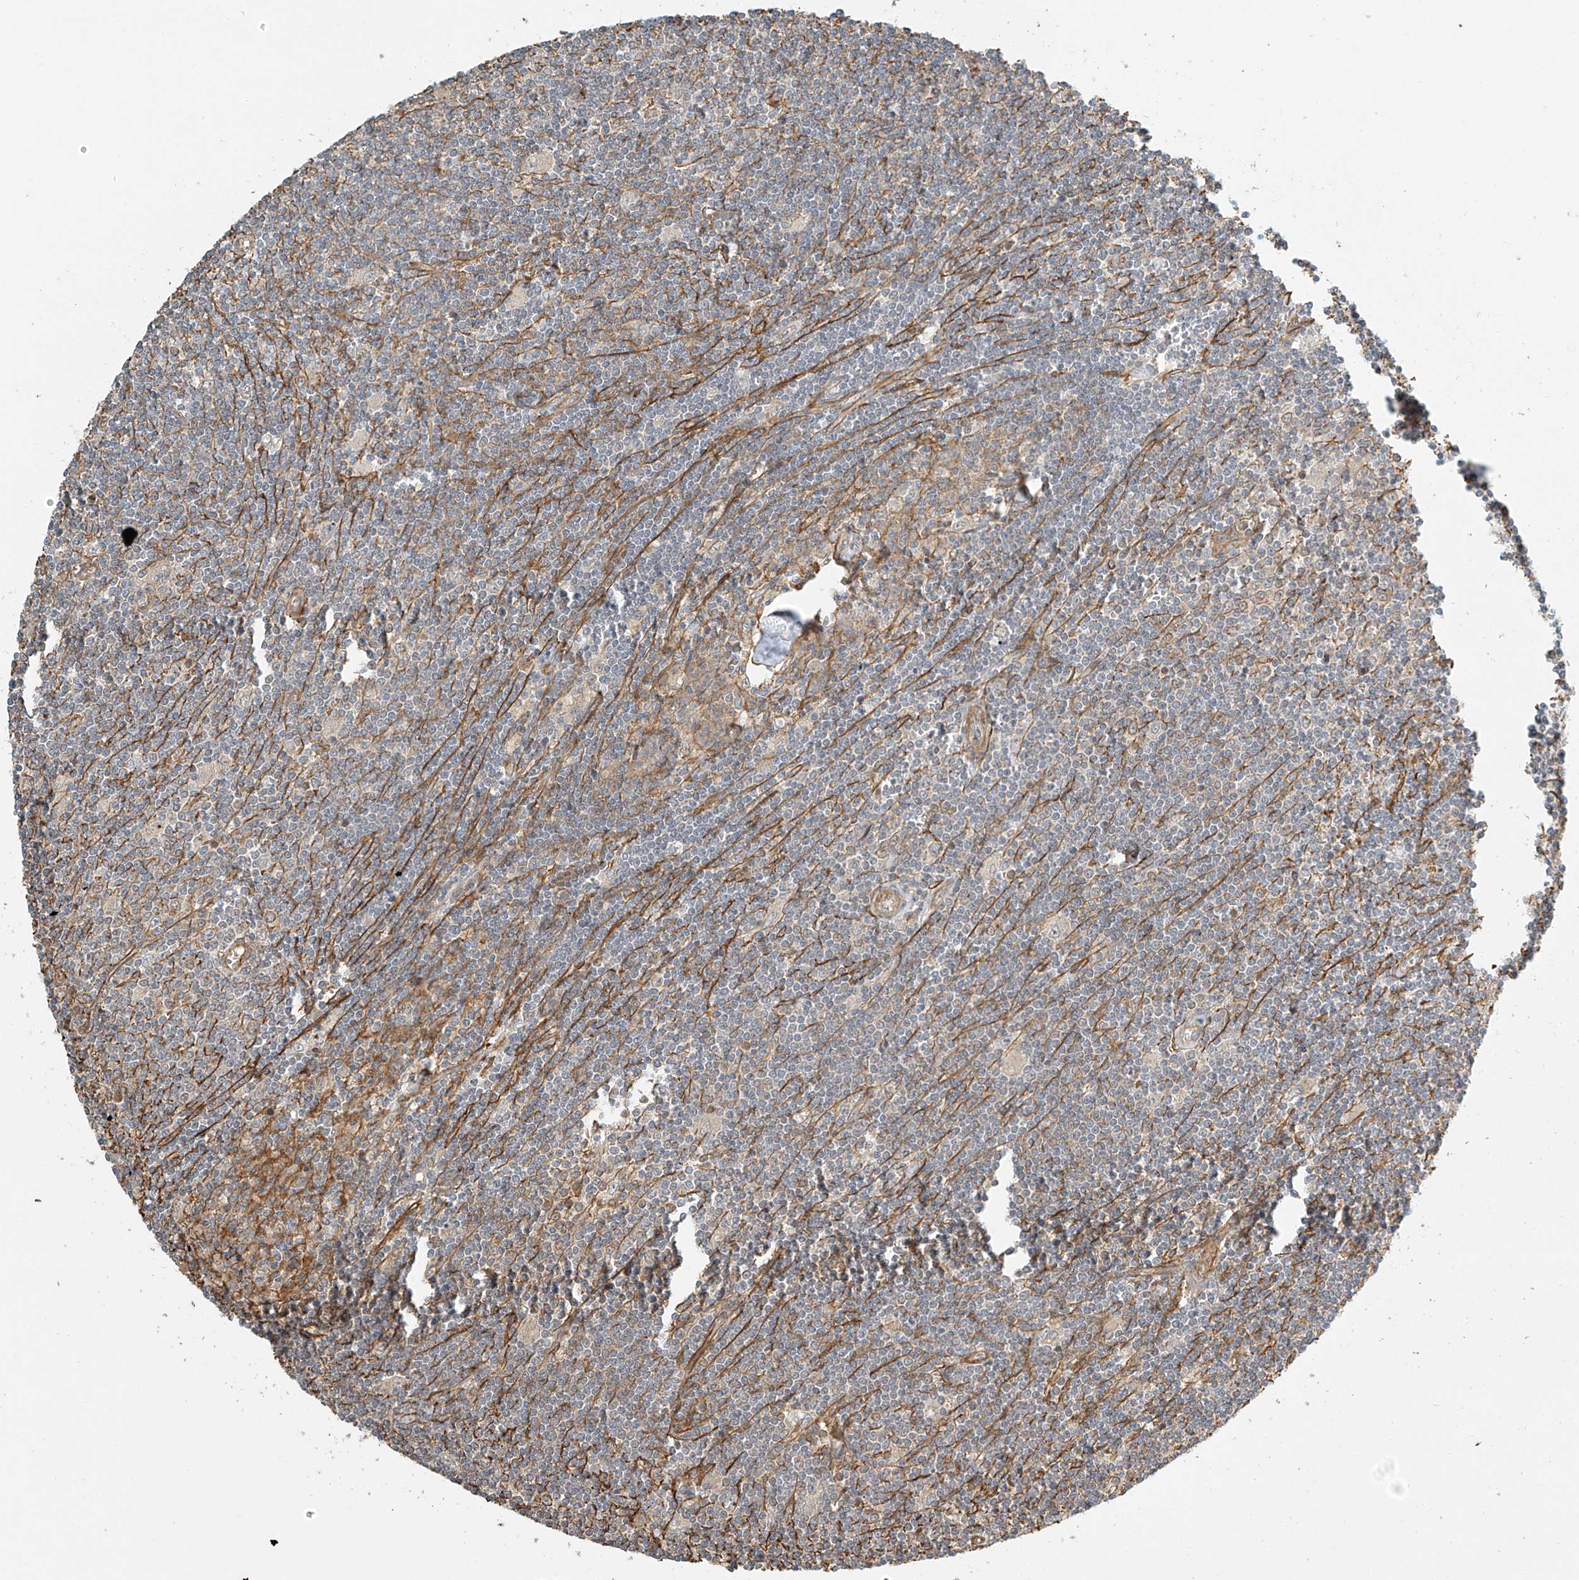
{"staining": {"intensity": "negative", "quantity": "none", "location": "none"}, "tissue": "lymphoma", "cell_type": "Tumor cells", "image_type": "cancer", "snomed": [{"axis": "morphology", "description": "Malignant lymphoma, non-Hodgkin's type, Low grade"}, {"axis": "topography", "description": "Spleen"}], "caption": "Immunohistochemistry (IHC) photomicrograph of human low-grade malignant lymphoma, non-Hodgkin's type stained for a protein (brown), which shows no expression in tumor cells.", "gene": "CSMD3", "patient": {"sex": "male", "age": 76}}